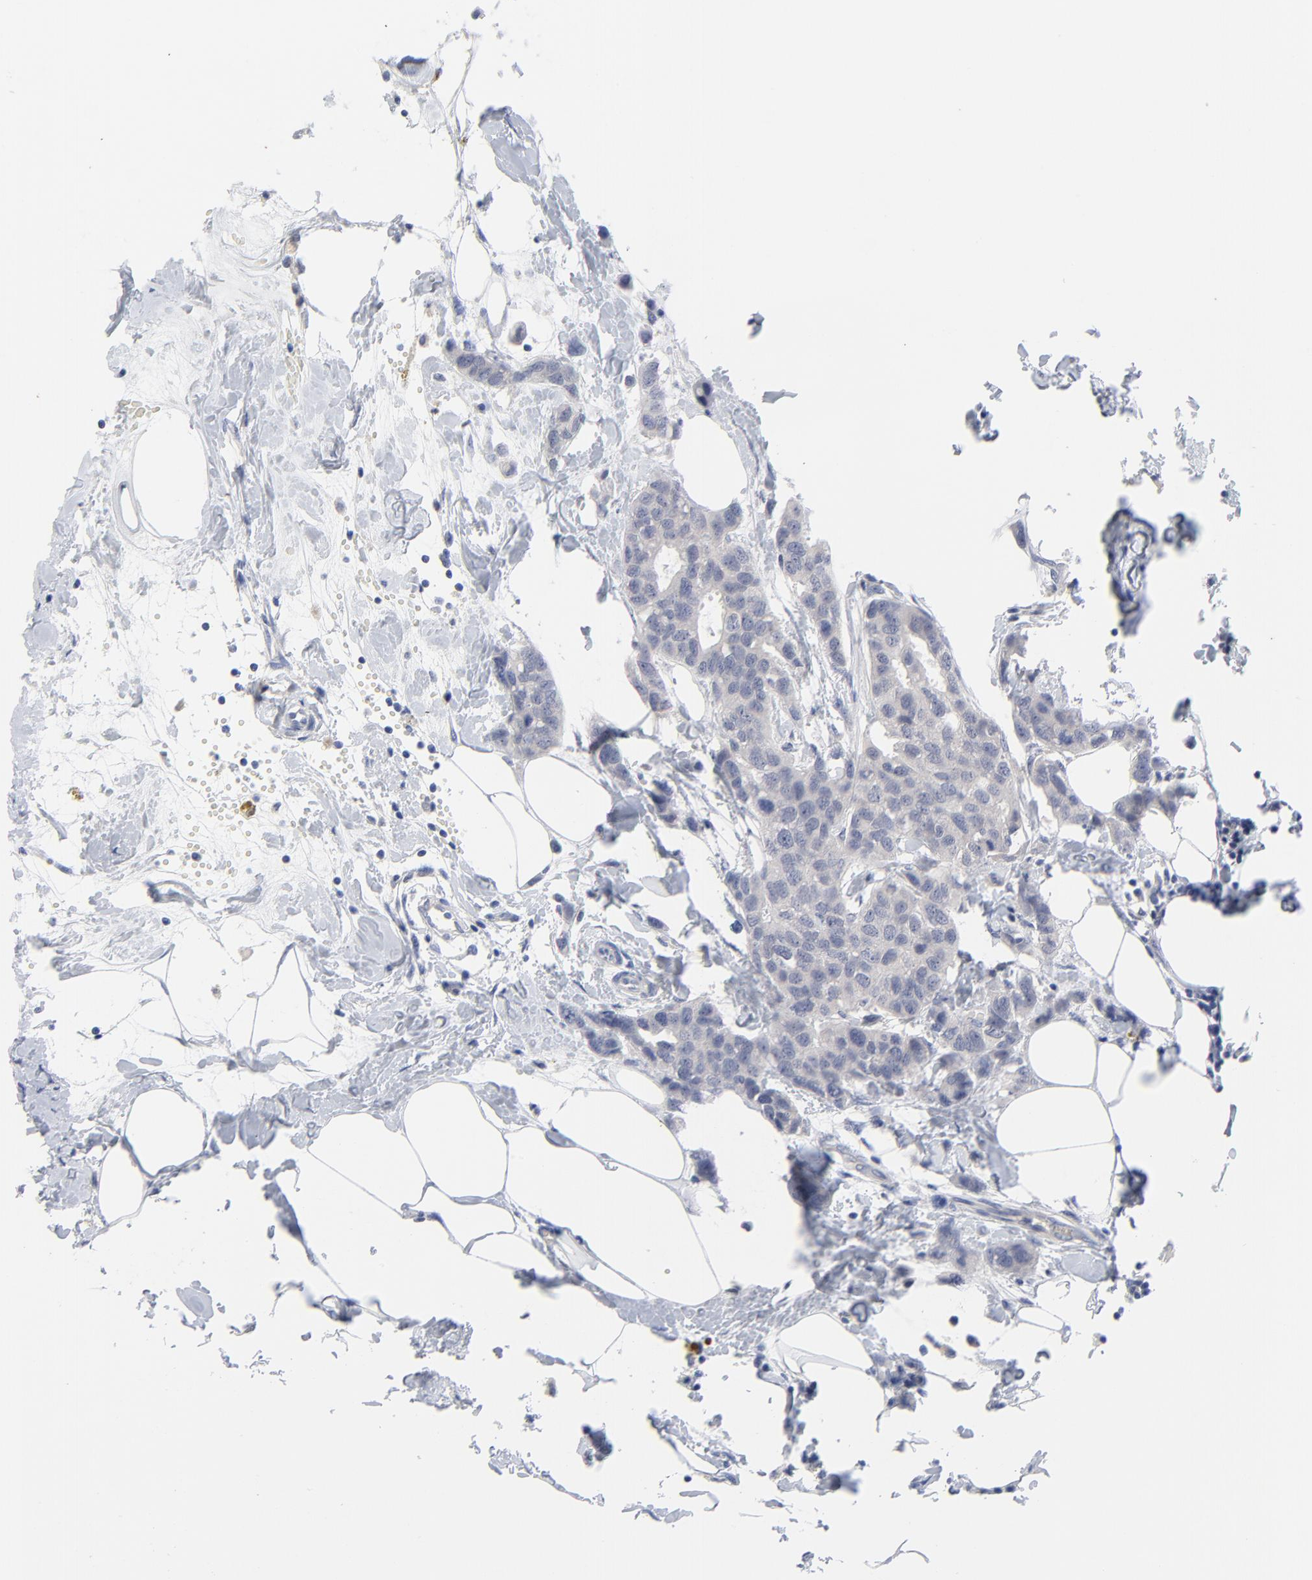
{"staining": {"intensity": "negative", "quantity": "none", "location": "none"}, "tissue": "breast cancer", "cell_type": "Tumor cells", "image_type": "cancer", "snomed": [{"axis": "morphology", "description": "Normal tissue, NOS"}, {"axis": "morphology", "description": "Duct carcinoma"}, {"axis": "topography", "description": "Breast"}], "caption": "A histopathology image of breast infiltrating ductal carcinoma stained for a protein reveals no brown staining in tumor cells.", "gene": "CLEC4G", "patient": {"sex": "female", "age": 50}}